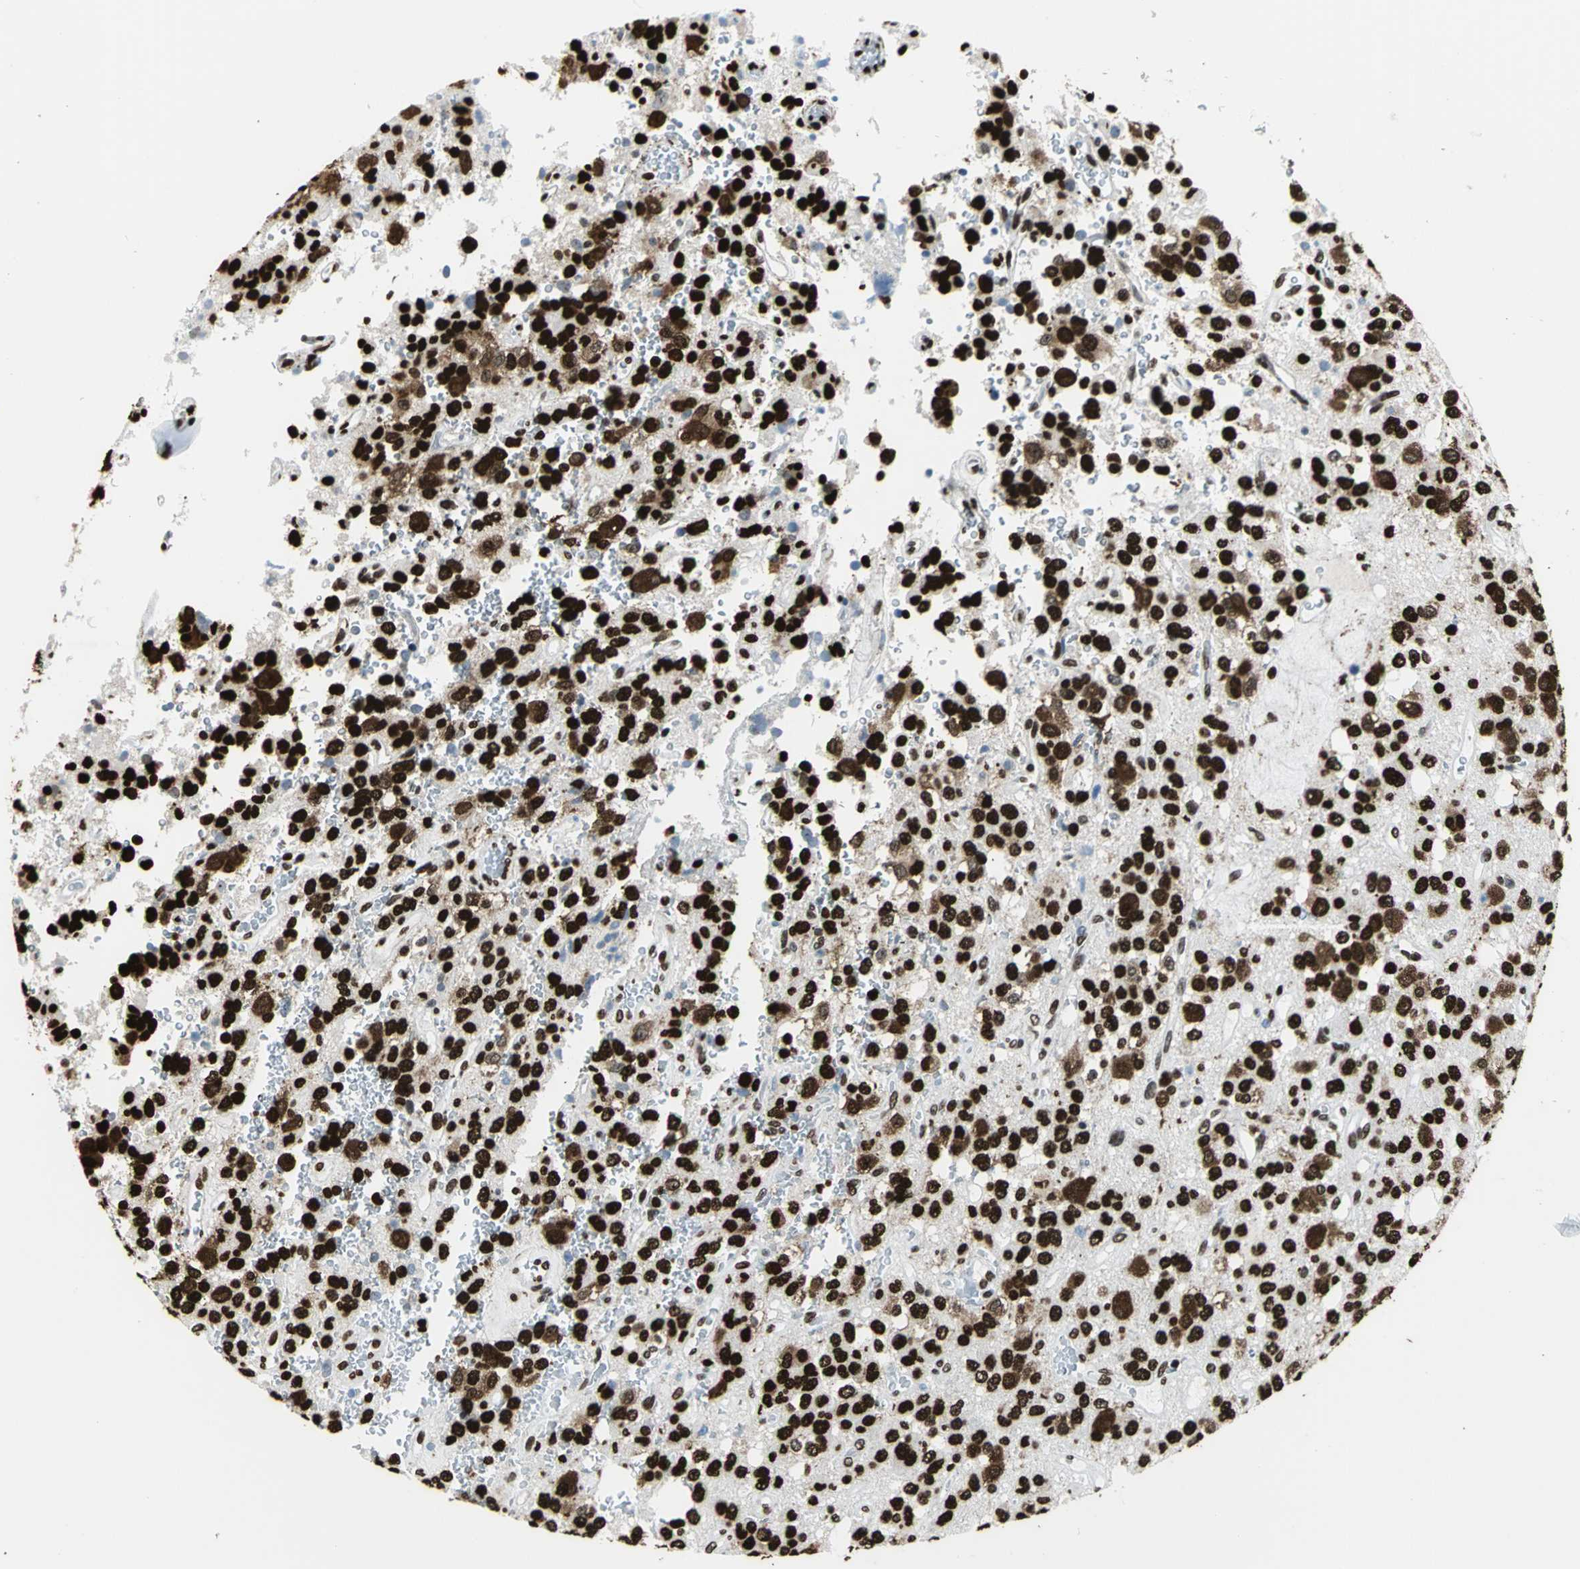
{"staining": {"intensity": "strong", "quantity": ">75%", "location": "cytoplasmic/membranous,nuclear"}, "tissue": "glioma", "cell_type": "Tumor cells", "image_type": "cancer", "snomed": [{"axis": "morphology", "description": "Glioma, malignant, High grade"}, {"axis": "topography", "description": "Brain"}], "caption": "Immunohistochemistry image of human malignant glioma (high-grade) stained for a protein (brown), which exhibits high levels of strong cytoplasmic/membranous and nuclear expression in about >75% of tumor cells.", "gene": "APEX1", "patient": {"sex": "male", "age": 47}}